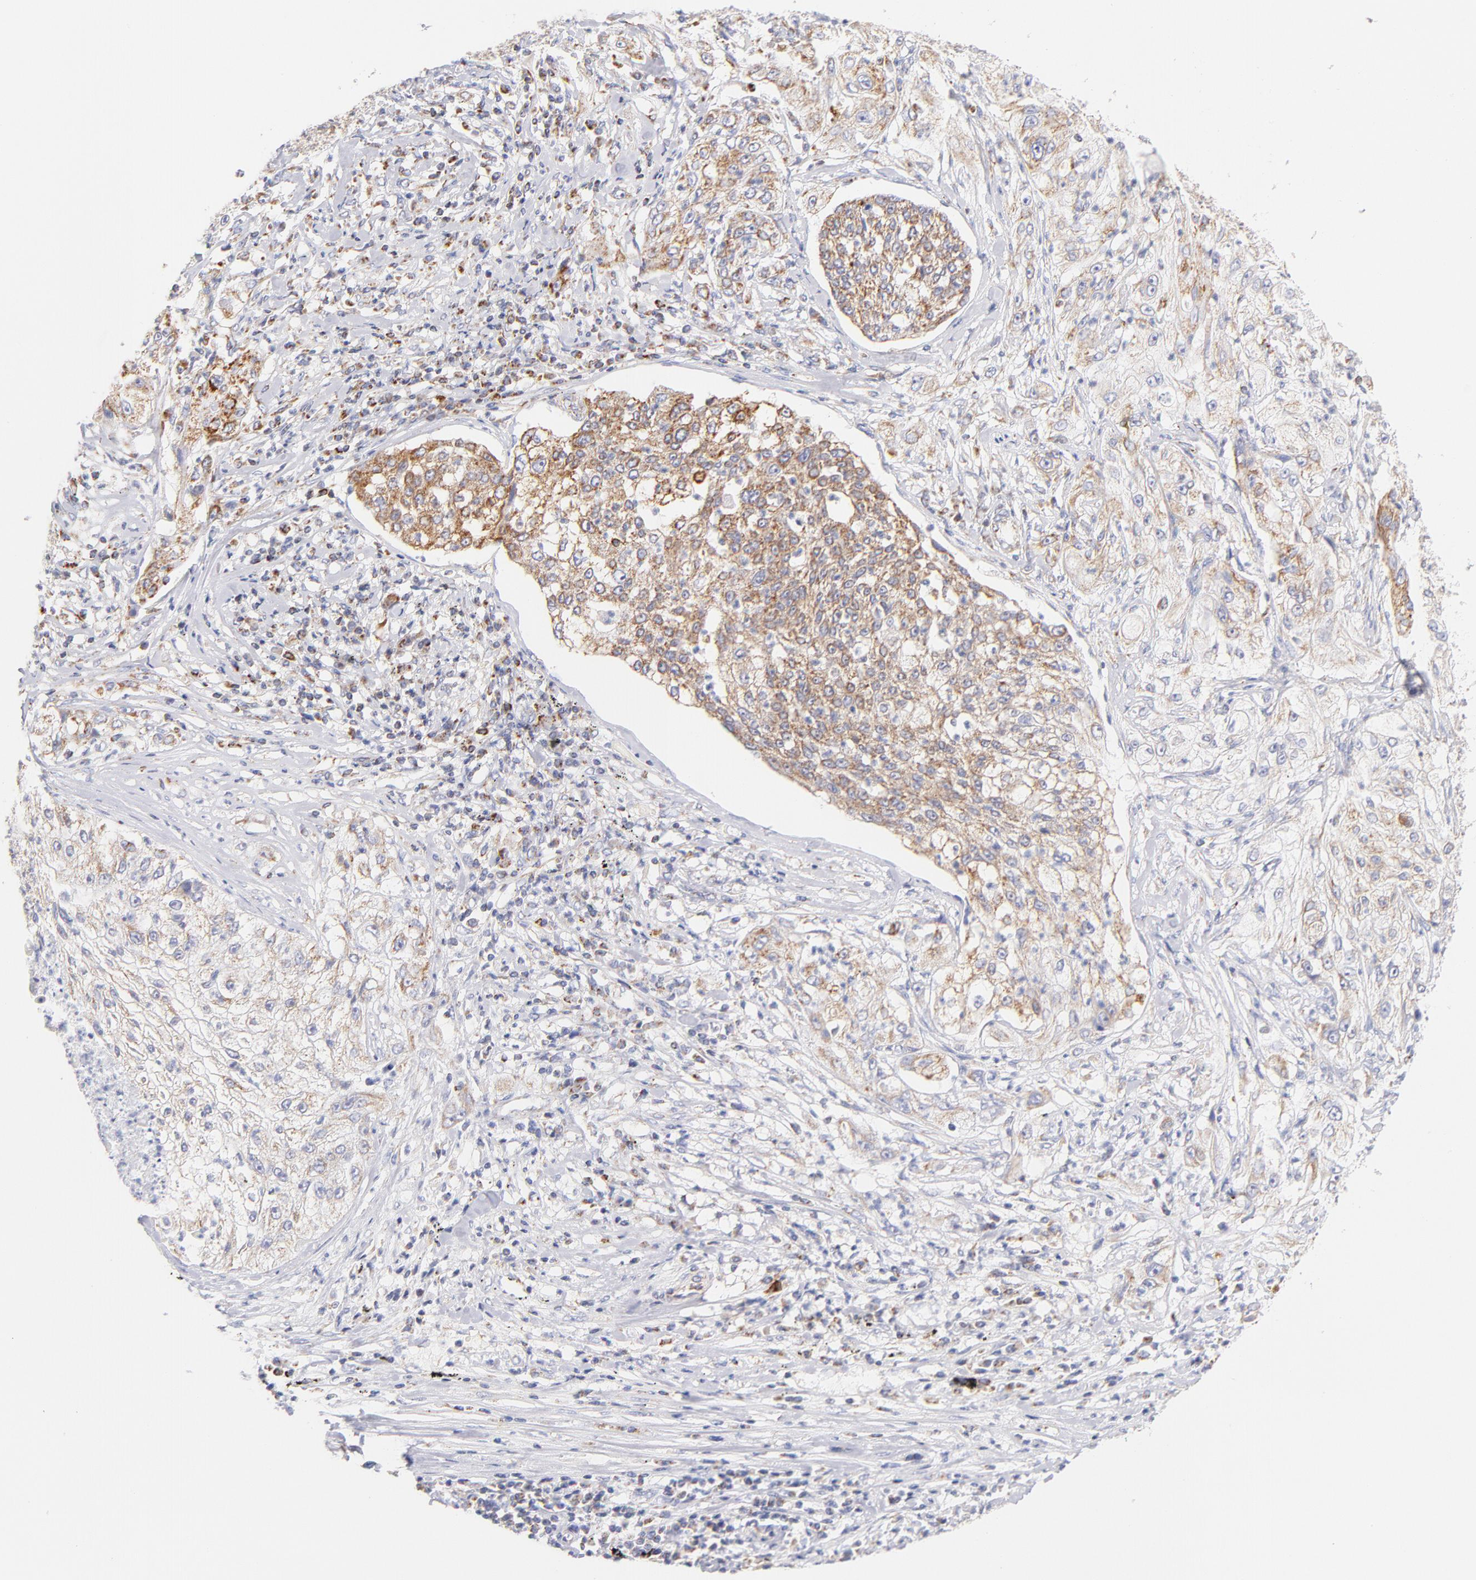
{"staining": {"intensity": "moderate", "quantity": ">75%", "location": "cytoplasmic/membranous"}, "tissue": "lung cancer", "cell_type": "Tumor cells", "image_type": "cancer", "snomed": [{"axis": "morphology", "description": "Inflammation, NOS"}, {"axis": "morphology", "description": "Squamous cell carcinoma, NOS"}, {"axis": "topography", "description": "Lymph node"}, {"axis": "topography", "description": "Soft tissue"}, {"axis": "topography", "description": "Lung"}], "caption": "Moderate cytoplasmic/membranous positivity is identified in approximately >75% of tumor cells in lung cancer (squamous cell carcinoma).", "gene": "AIFM1", "patient": {"sex": "male", "age": 66}}